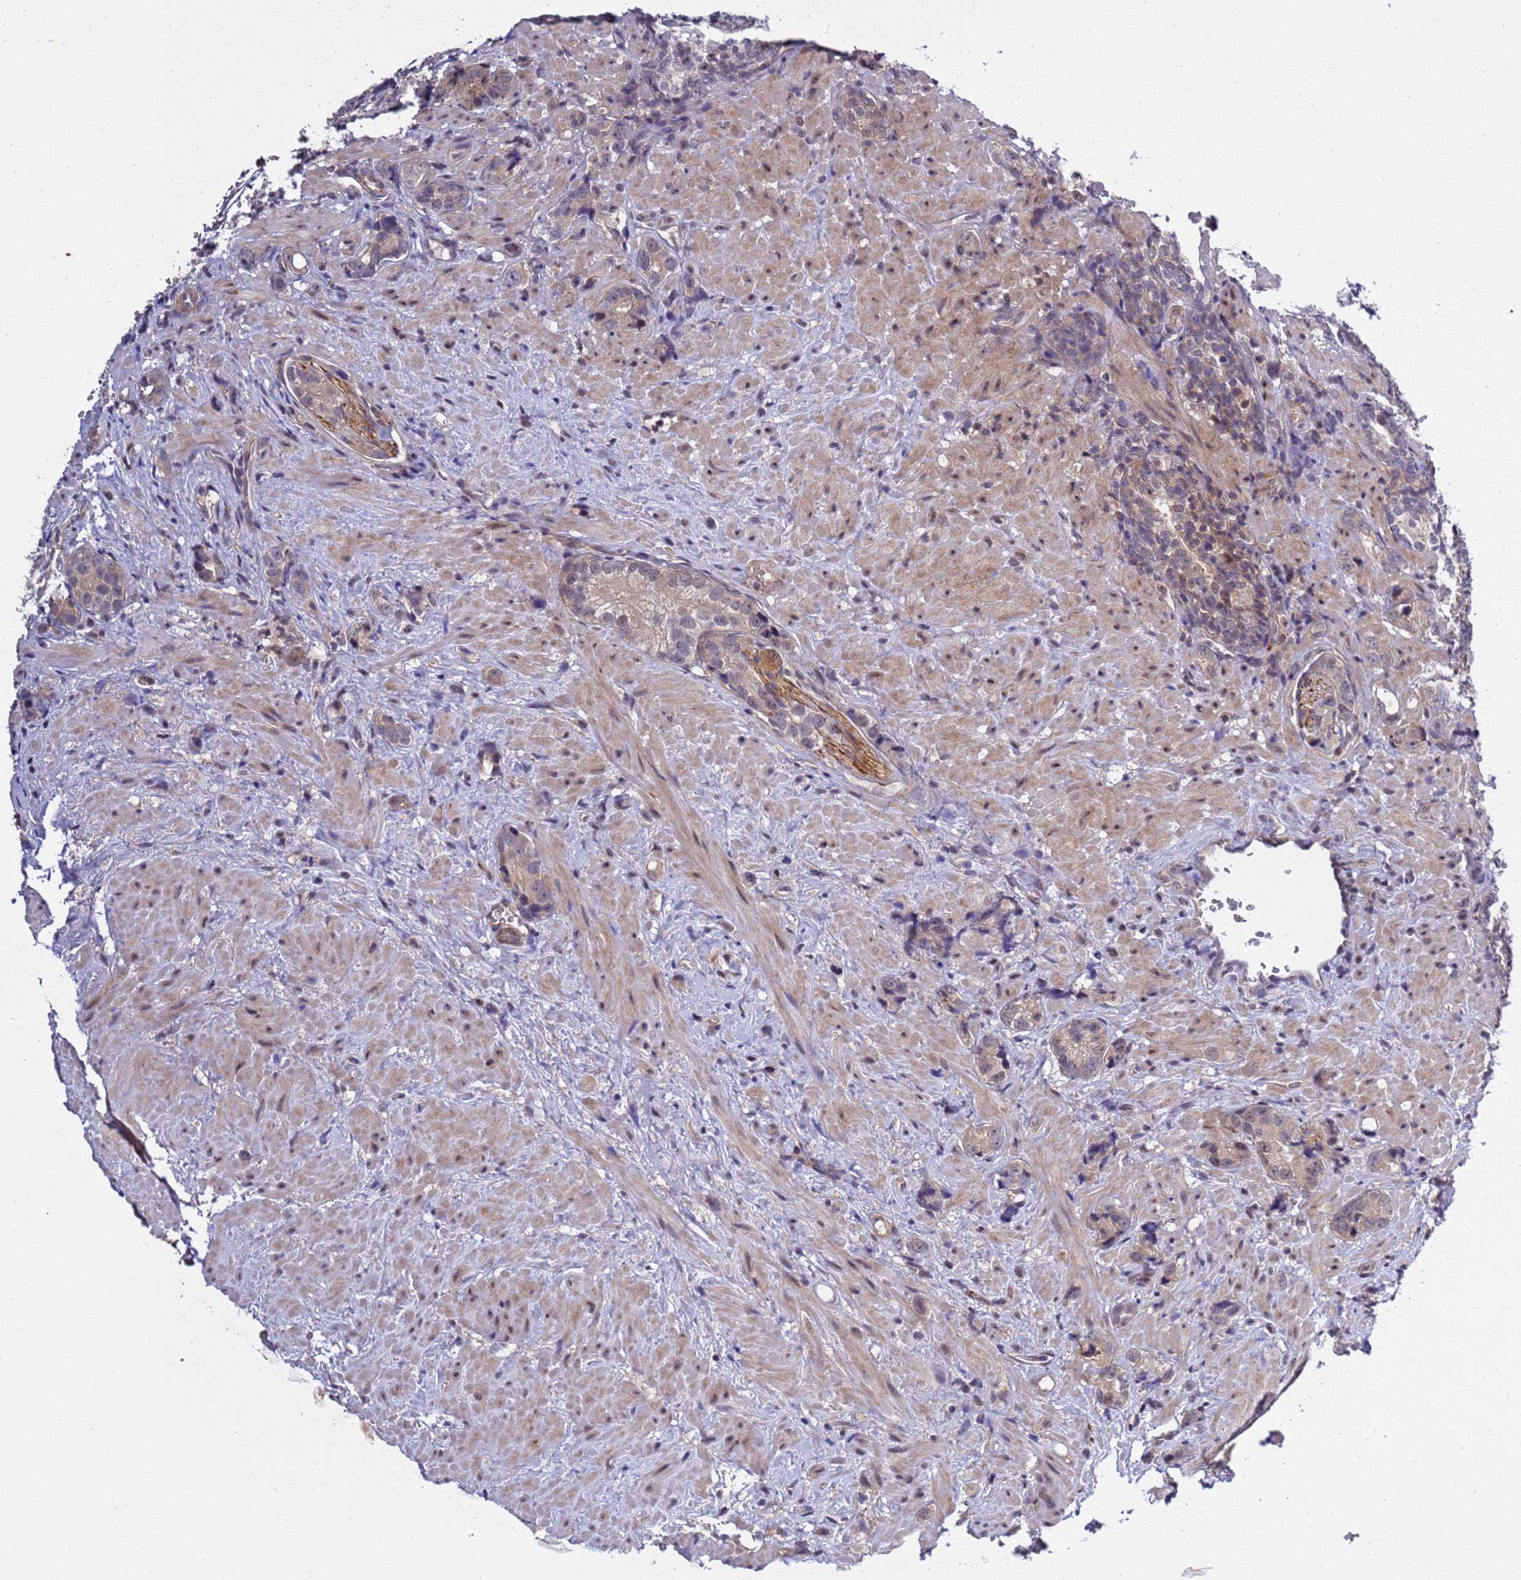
{"staining": {"intensity": "weak", "quantity": ">75%", "location": "cytoplasmic/membranous"}, "tissue": "prostate cancer", "cell_type": "Tumor cells", "image_type": "cancer", "snomed": [{"axis": "morphology", "description": "Adenocarcinoma, High grade"}, {"axis": "topography", "description": "Prostate"}], "caption": "There is low levels of weak cytoplasmic/membranous staining in tumor cells of prostate cancer (high-grade adenocarcinoma), as demonstrated by immunohistochemical staining (brown color).", "gene": "GEN1", "patient": {"sex": "male", "age": 63}}